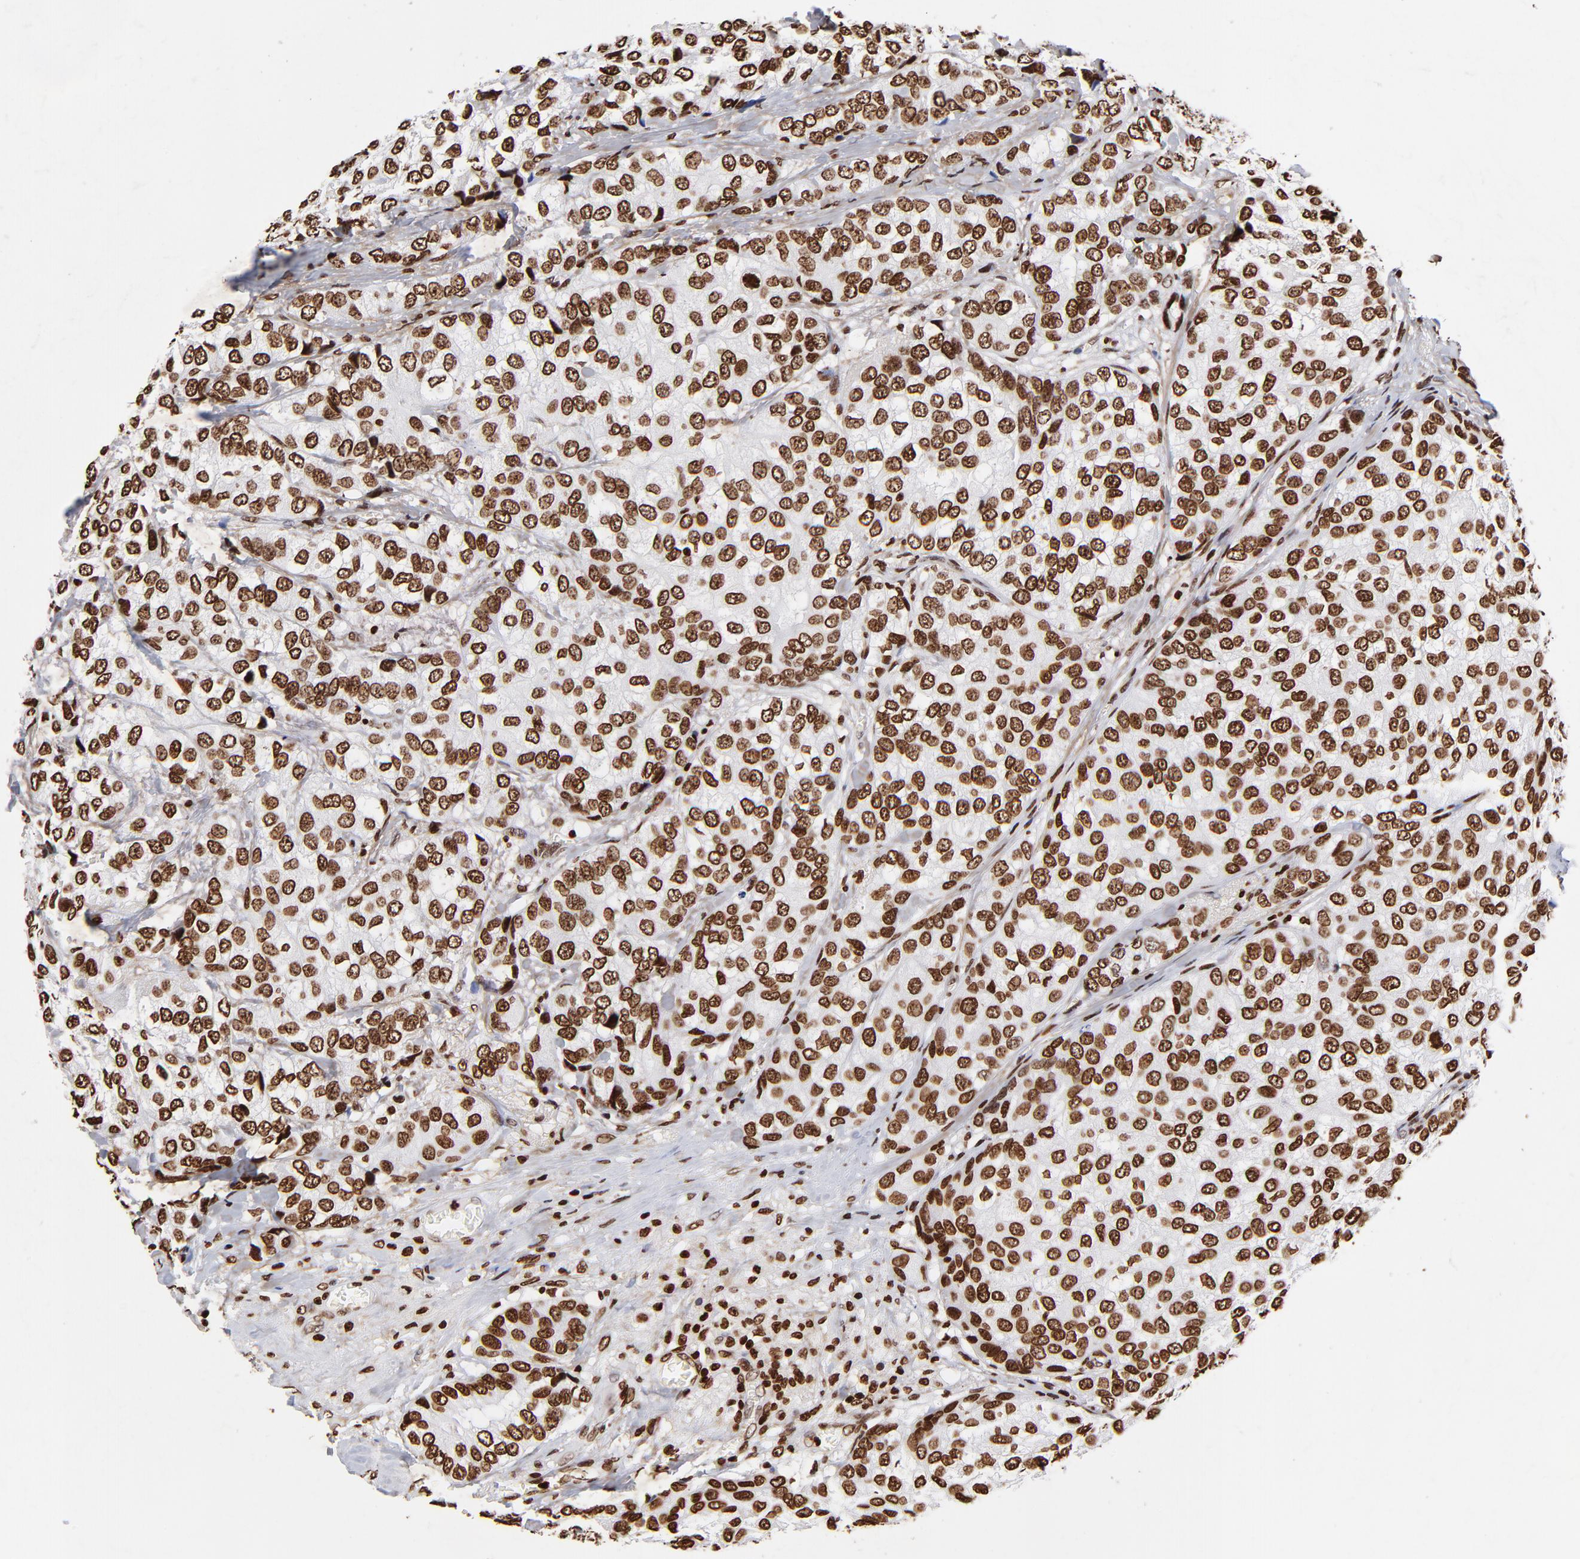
{"staining": {"intensity": "strong", "quantity": ">75%", "location": "nuclear"}, "tissue": "breast cancer", "cell_type": "Tumor cells", "image_type": "cancer", "snomed": [{"axis": "morphology", "description": "Duct carcinoma"}, {"axis": "topography", "description": "Breast"}], "caption": "Breast cancer stained with DAB immunohistochemistry (IHC) displays high levels of strong nuclear expression in about >75% of tumor cells. The staining was performed using DAB to visualize the protein expression in brown, while the nuclei were stained in blue with hematoxylin (Magnification: 20x).", "gene": "FBH1", "patient": {"sex": "female", "age": 68}}